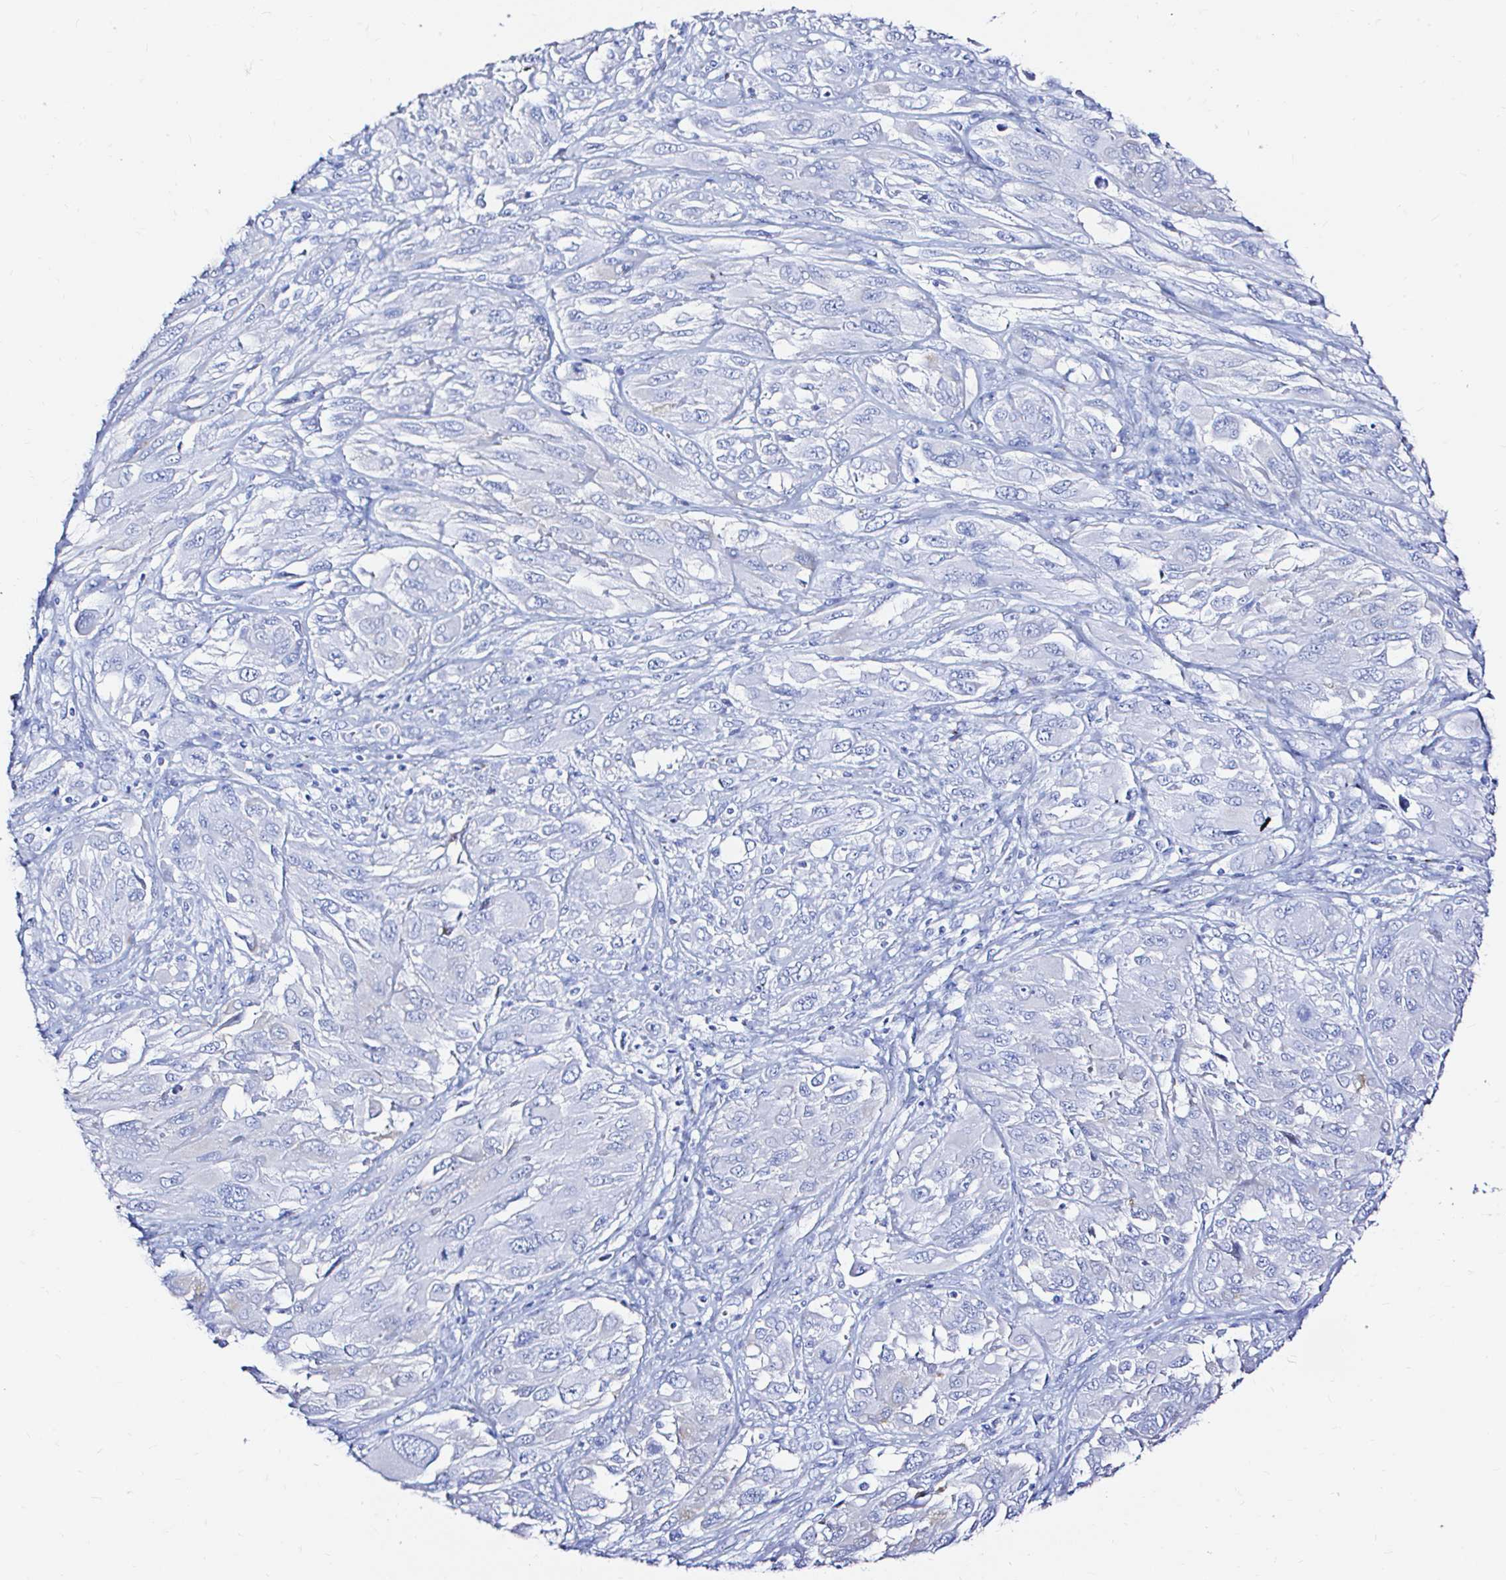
{"staining": {"intensity": "negative", "quantity": "none", "location": "none"}, "tissue": "melanoma", "cell_type": "Tumor cells", "image_type": "cancer", "snomed": [{"axis": "morphology", "description": "Malignant melanoma, NOS"}, {"axis": "topography", "description": "Skin"}], "caption": "This photomicrograph is of melanoma stained with IHC to label a protein in brown with the nuclei are counter-stained blue. There is no expression in tumor cells.", "gene": "ZNF432", "patient": {"sex": "female", "age": 91}}